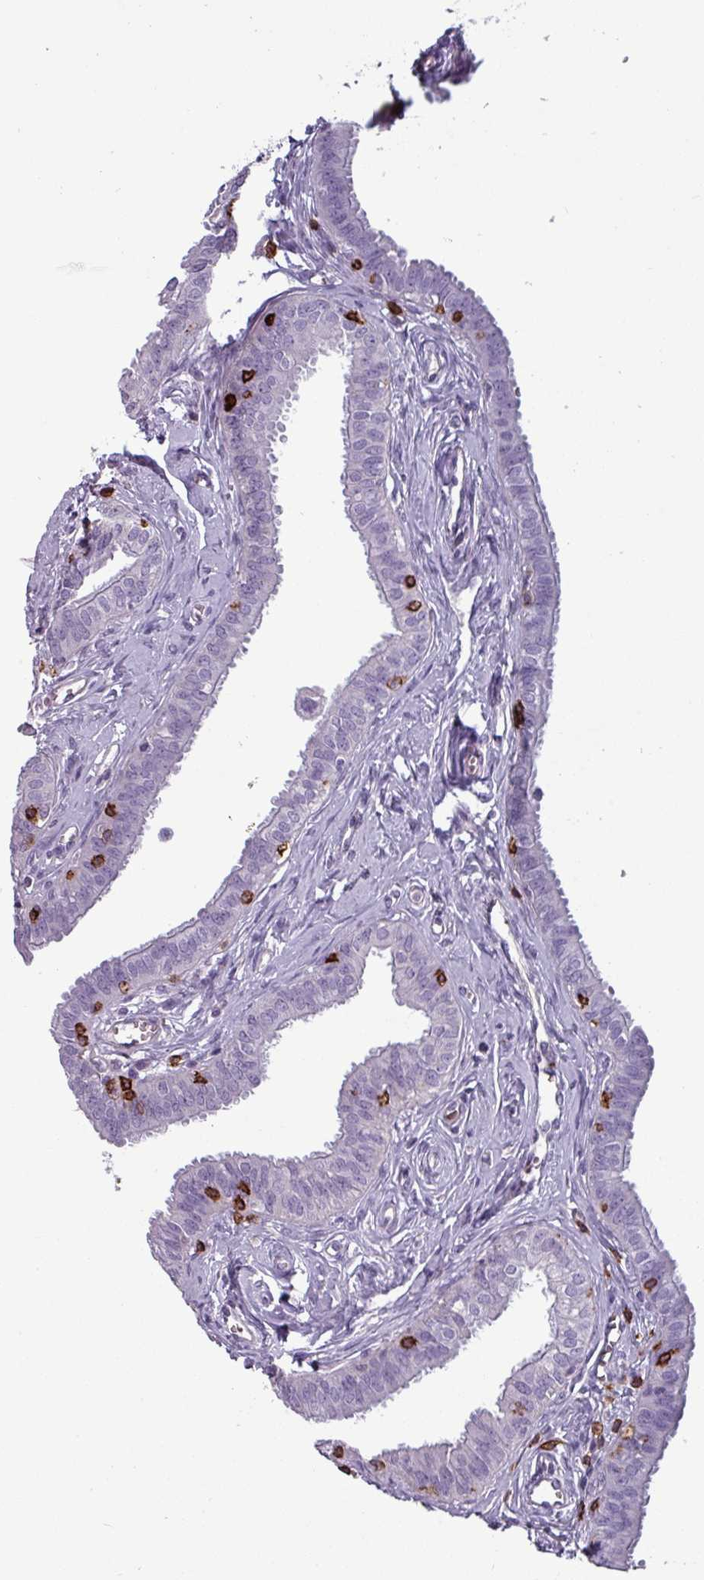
{"staining": {"intensity": "negative", "quantity": "none", "location": "none"}, "tissue": "fallopian tube", "cell_type": "Glandular cells", "image_type": "normal", "snomed": [{"axis": "morphology", "description": "Normal tissue, NOS"}, {"axis": "morphology", "description": "Carcinoma, NOS"}, {"axis": "topography", "description": "Fallopian tube"}, {"axis": "topography", "description": "Ovary"}], "caption": "Immunohistochemical staining of benign fallopian tube reveals no significant expression in glandular cells.", "gene": "CD8A", "patient": {"sex": "female", "age": 59}}